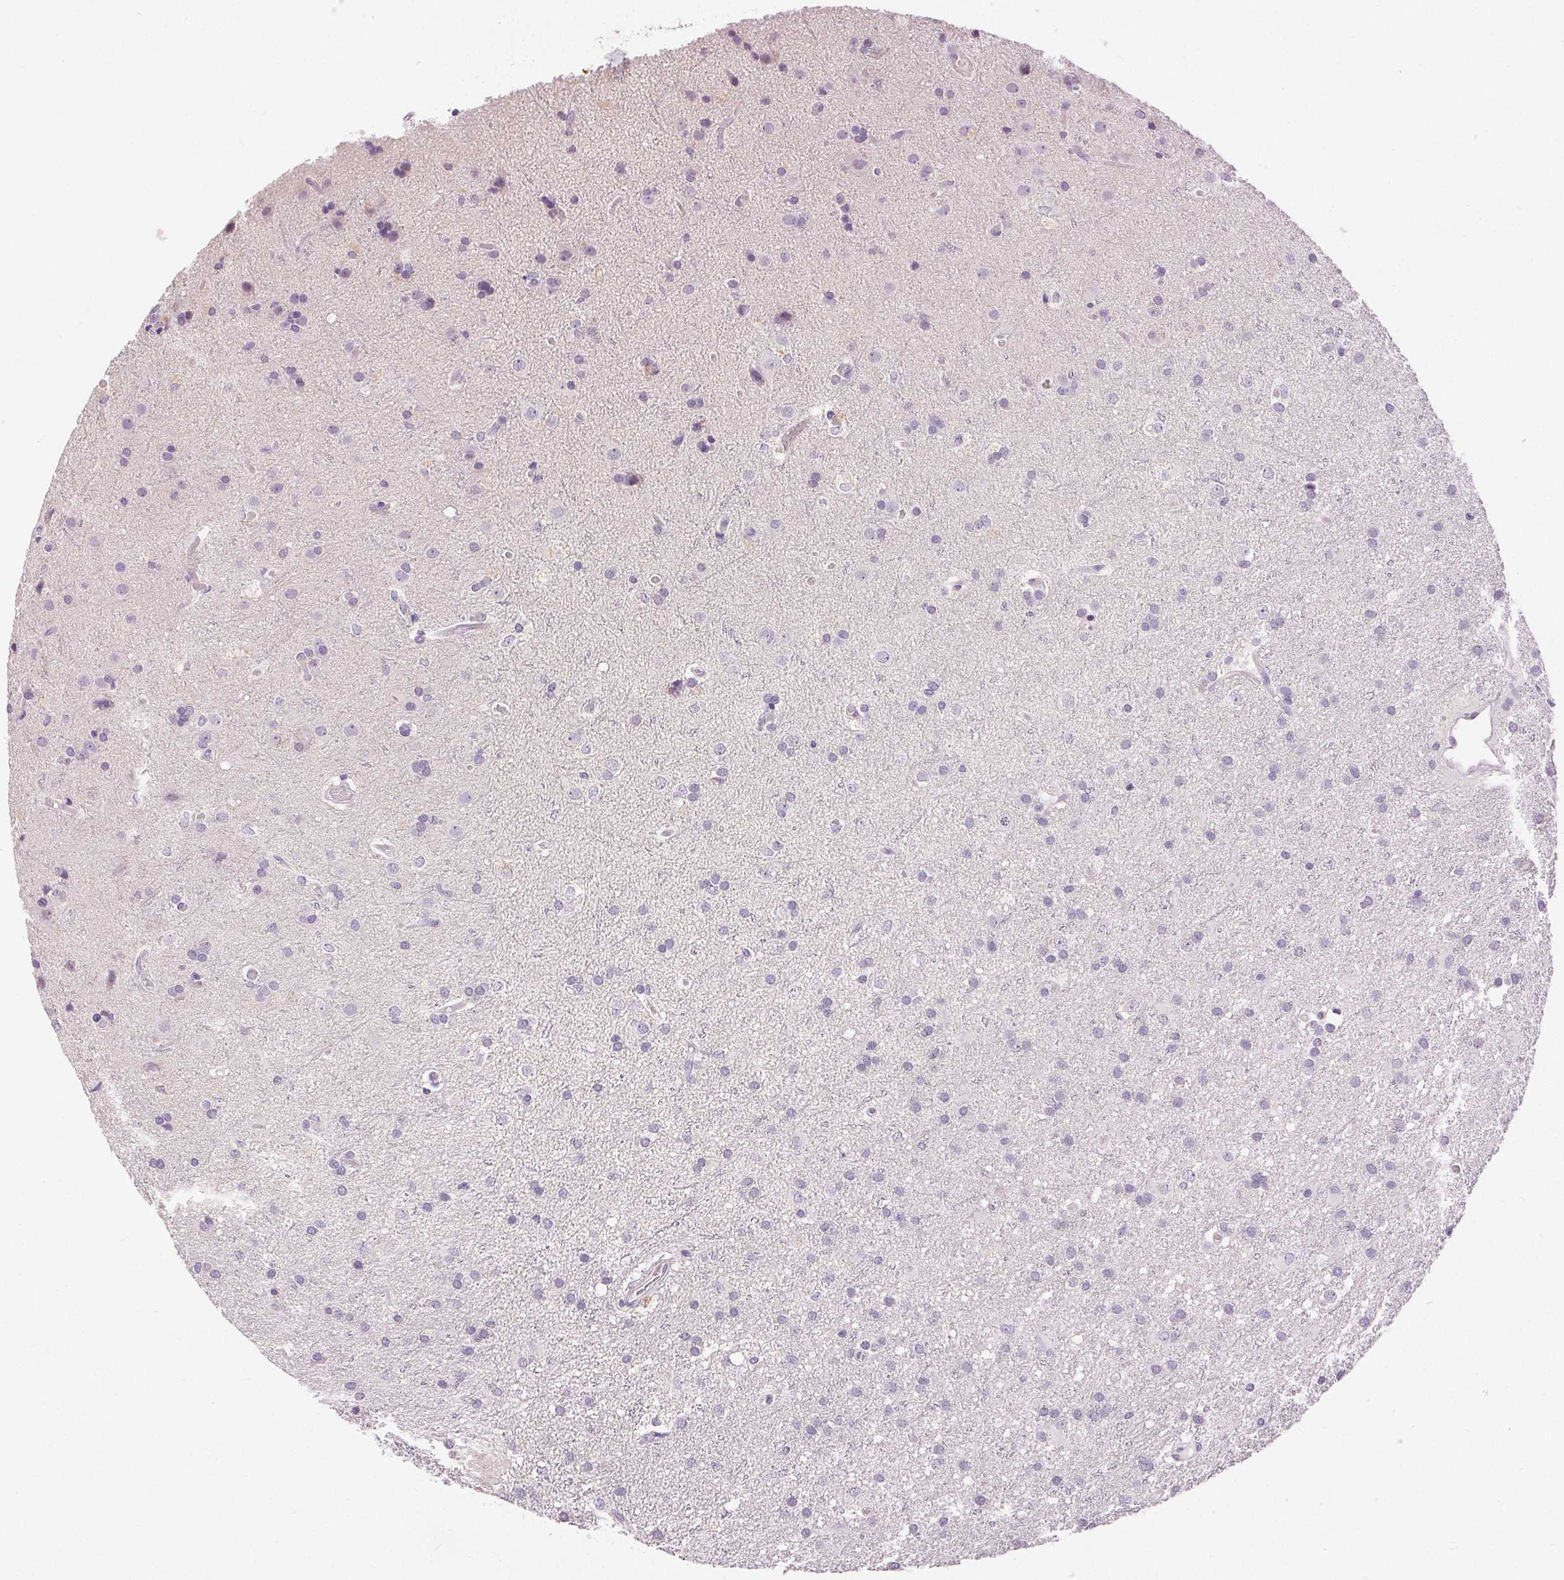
{"staining": {"intensity": "negative", "quantity": "none", "location": "none"}, "tissue": "glioma", "cell_type": "Tumor cells", "image_type": "cancer", "snomed": [{"axis": "morphology", "description": "Glioma, malignant, High grade"}, {"axis": "topography", "description": "Brain"}], "caption": "Immunohistochemistry image of neoplastic tissue: malignant high-grade glioma stained with DAB (3,3'-diaminobenzidine) reveals no significant protein staining in tumor cells. (DAB immunohistochemistry, high magnification).", "gene": "DSG3", "patient": {"sex": "male", "age": 55}}